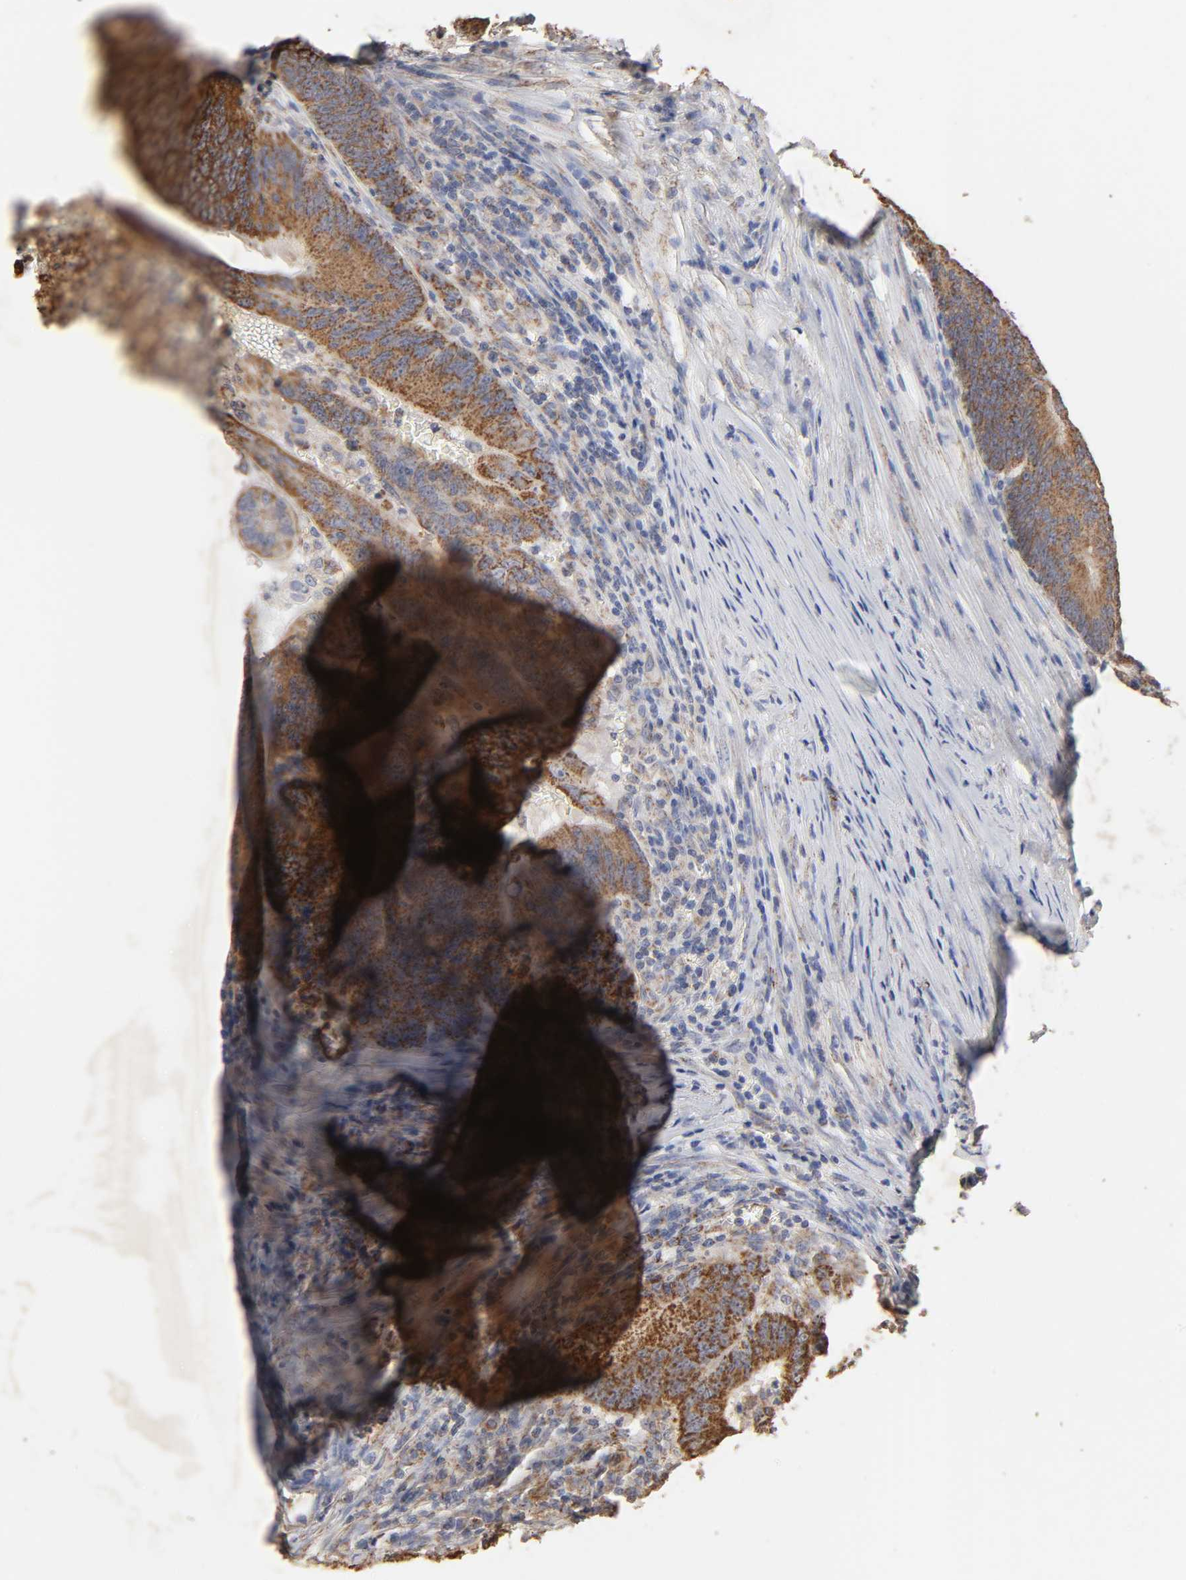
{"staining": {"intensity": "strong", "quantity": ">75%", "location": "cytoplasmic/membranous"}, "tissue": "colorectal cancer", "cell_type": "Tumor cells", "image_type": "cancer", "snomed": [{"axis": "morphology", "description": "Adenocarcinoma, NOS"}, {"axis": "topography", "description": "Colon"}], "caption": "Colorectal adenocarcinoma was stained to show a protein in brown. There is high levels of strong cytoplasmic/membranous positivity in approximately >75% of tumor cells.", "gene": "CYCS", "patient": {"sex": "male", "age": 45}}